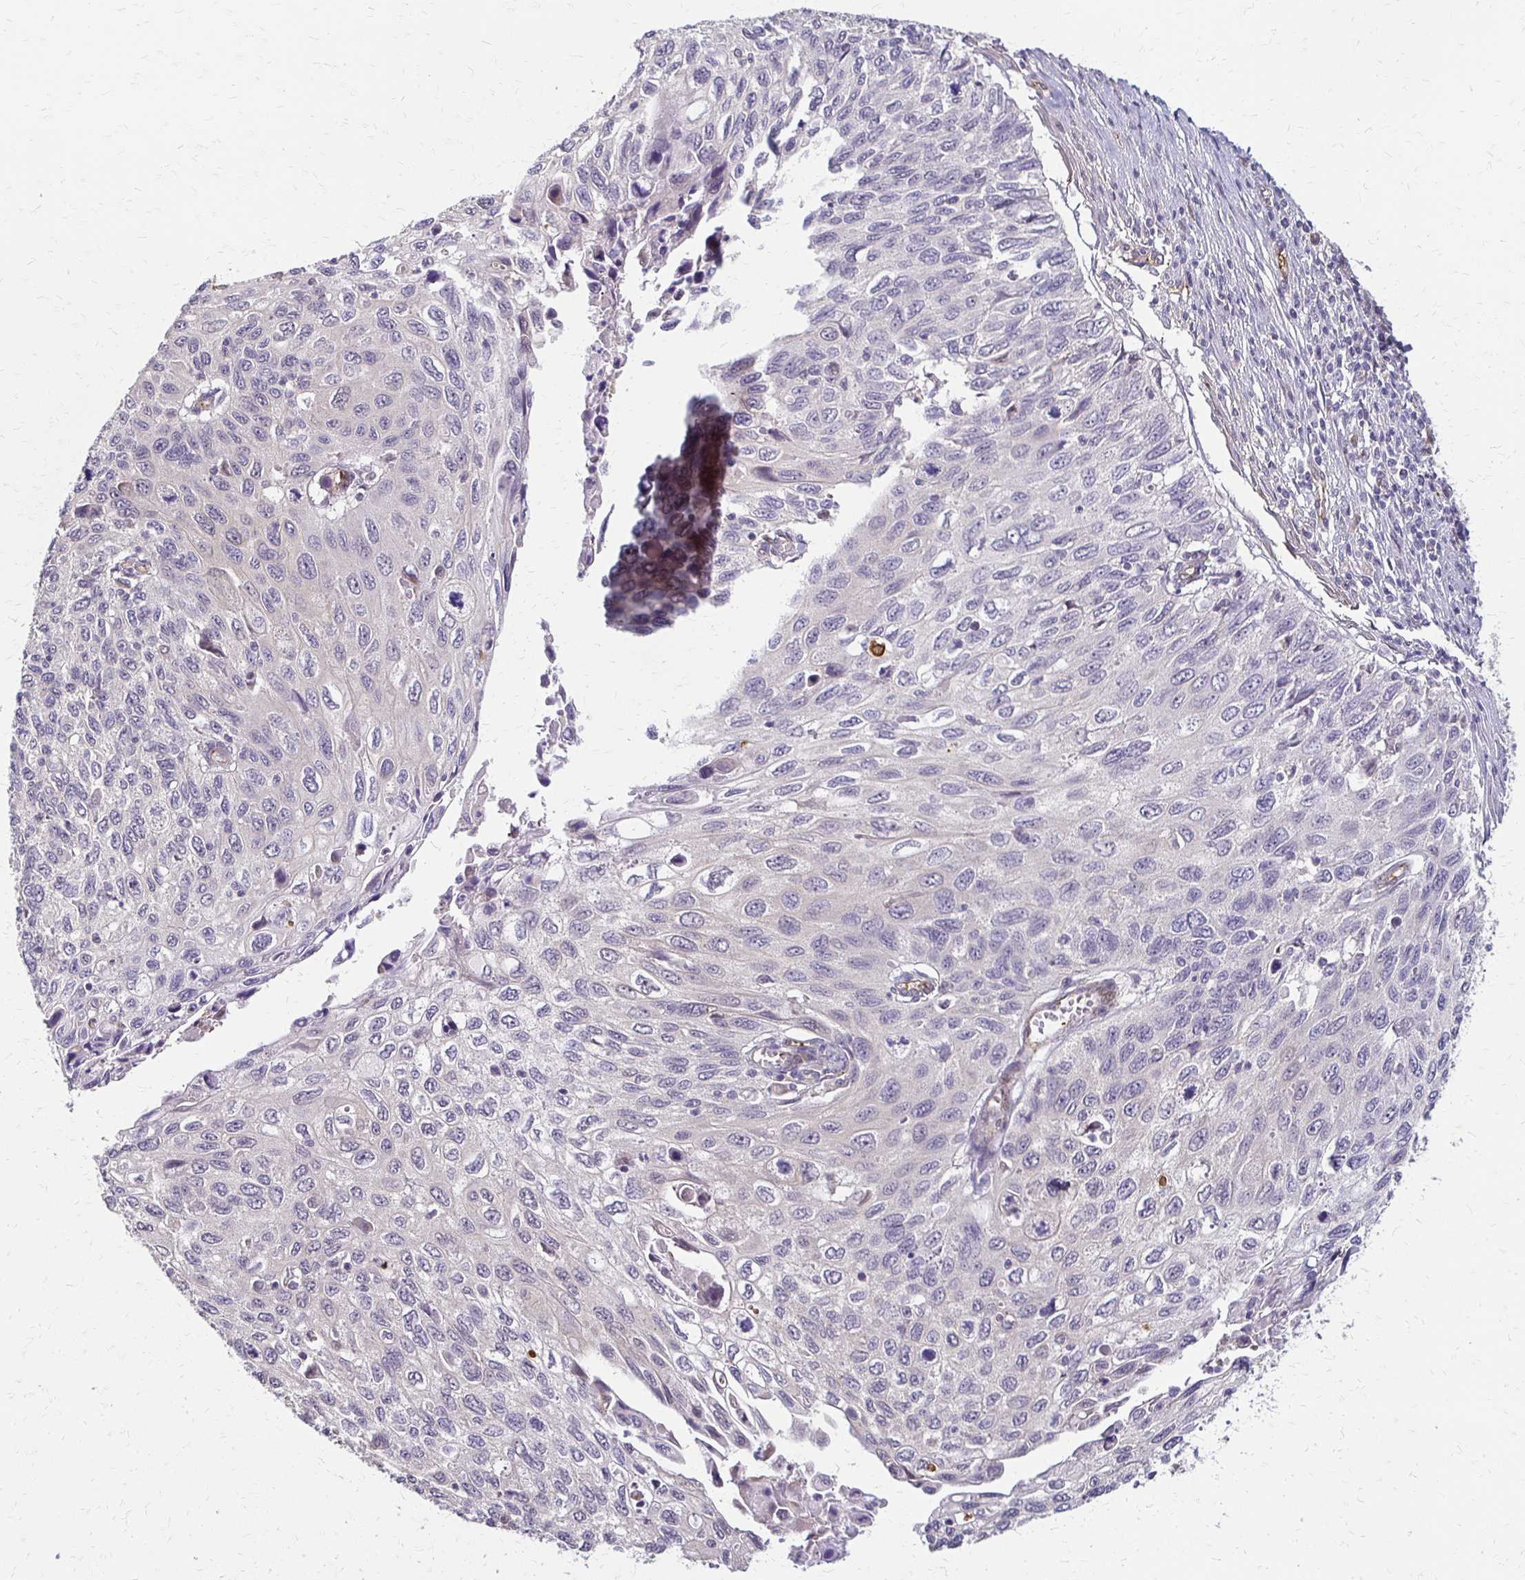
{"staining": {"intensity": "negative", "quantity": "none", "location": "none"}, "tissue": "cervical cancer", "cell_type": "Tumor cells", "image_type": "cancer", "snomed": [{"axis": "morphology", "description": "Squamous cell carcinoma, NOS"}, {"axis": "topography", "description": "Cervix"}], "caption": "Immunohistochemical staining of human cervical cancer (squamous cell carcinoma) shows no significant expression in tumor cells.", "gene": "CFL2", "patient": {"sex": "female", "age": 70}}